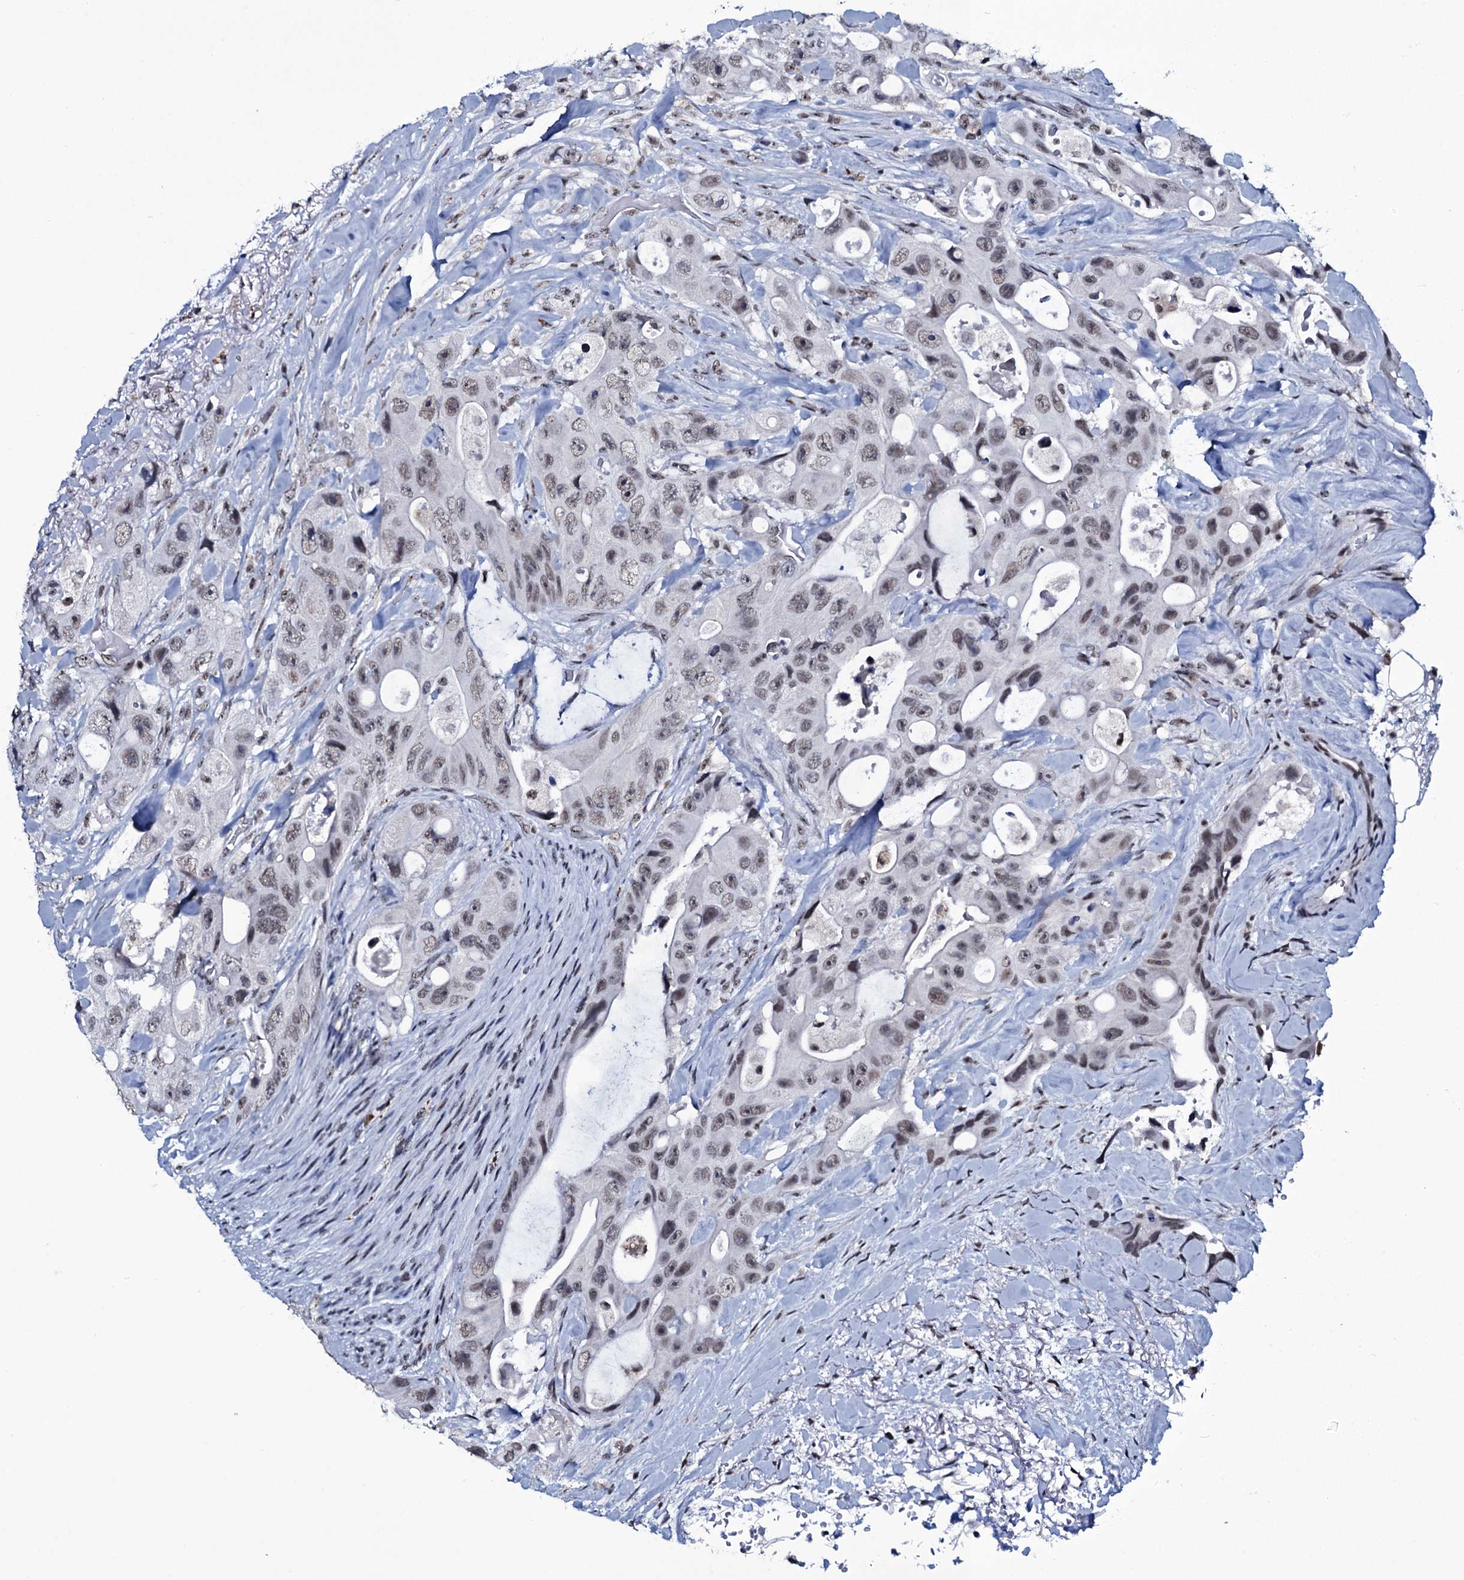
{"staining": {"intensity": "weak", "quantity": "<25%", "location": "nuclear"}, "tissue": "colorectal cancer", "cell_type": "Tumor cells", "image_type": "cancer", "snomed": [{"axis": "morphology", "description": "Adenocarcinoma, NOS"}, {"axis": "topography", "description": "Colon"}], "caption": "Immunohistochemistry (IHC) histopathology image of human adenocarcinoma (colorectal) stained for a protein (brown), which demonstrates no expression in tumor cells. The staining was performed using DAB to visualize the protein expression in brown, while the nuclei were stained in blue with hematoxylin (Magnification: 20x).", "gene": "ZMIZ2", "patient": {"sex": "female", "age": 46}}